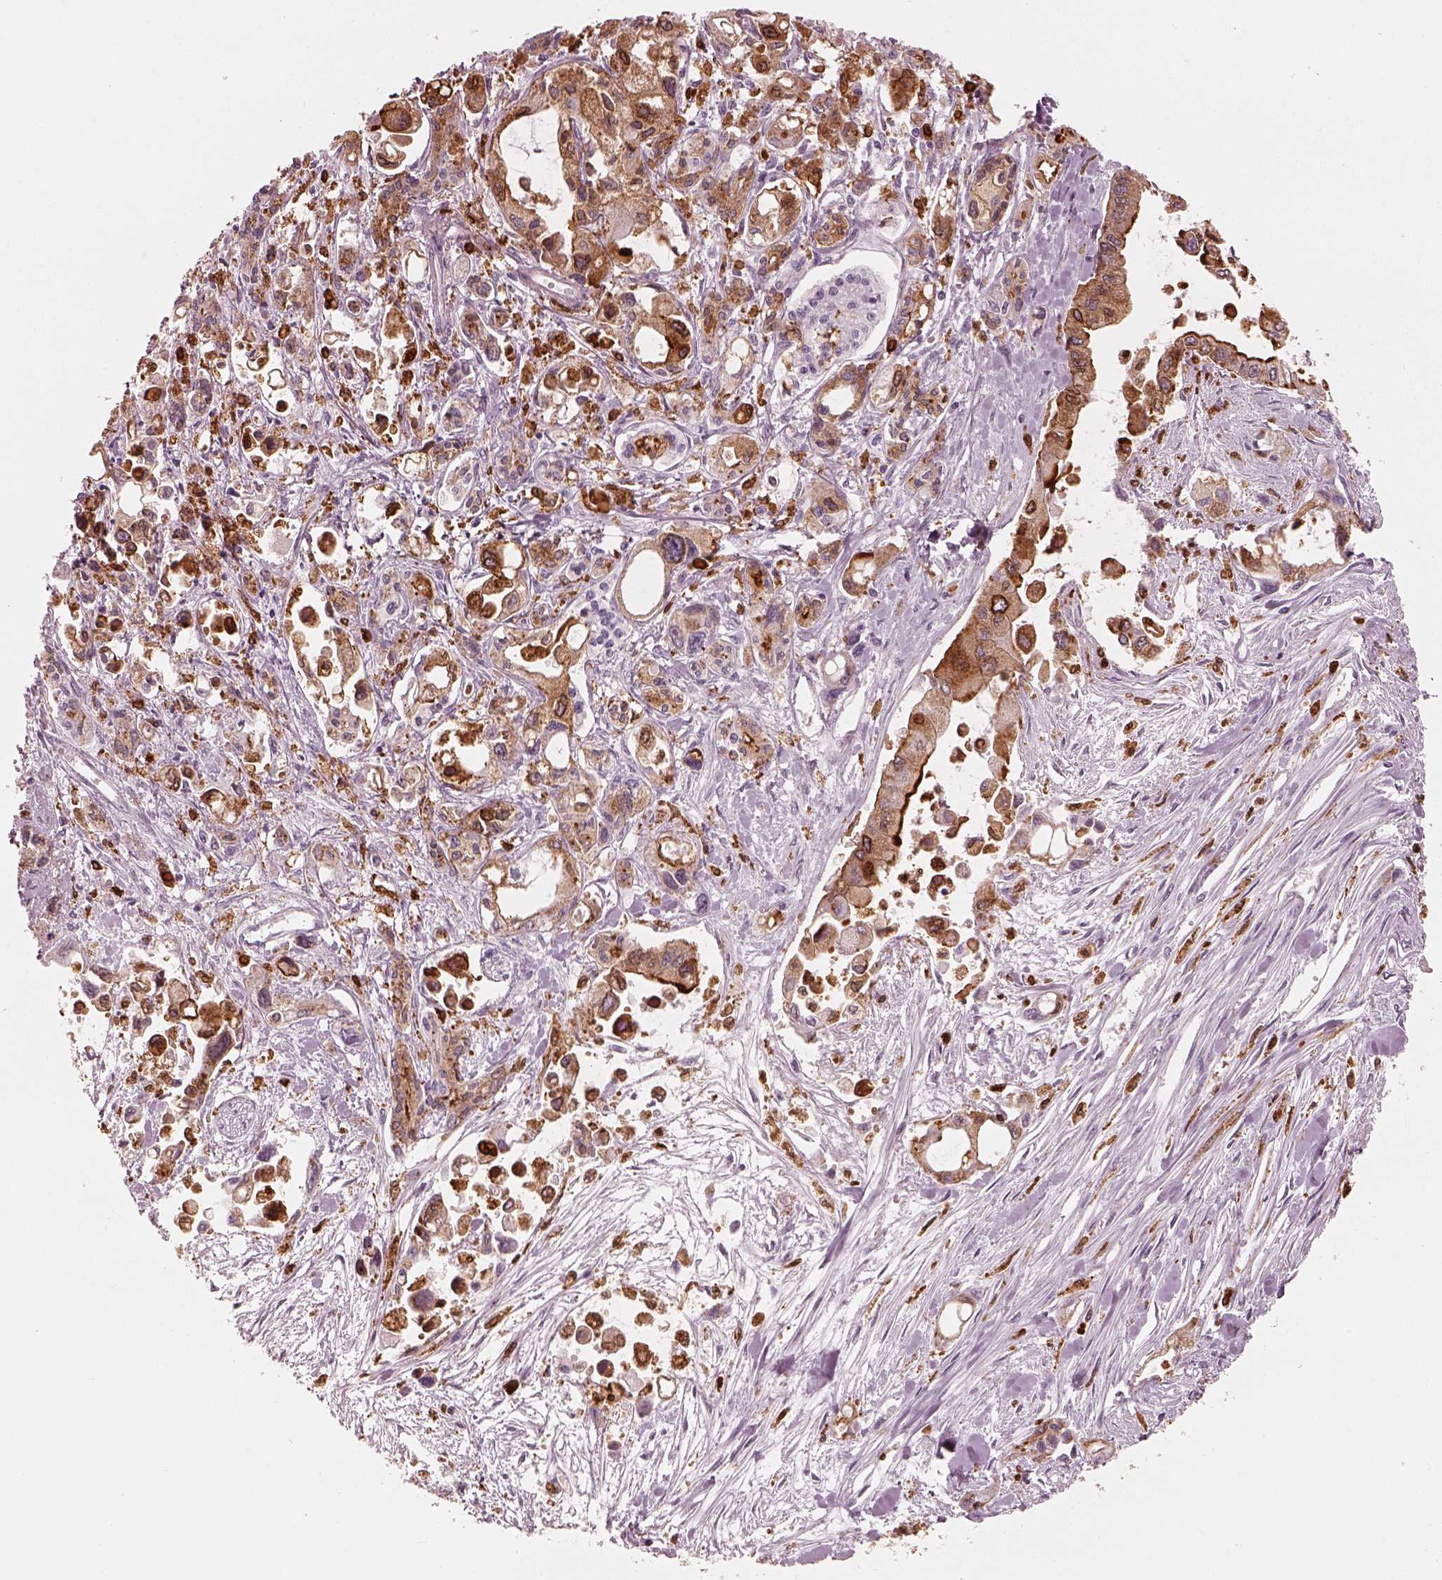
{"staining": {"intensity": "moderate", "quantity": "25%-75%", "location": "cytoplasmic/membranous,nuclear"}, "tissue": "pancreatic cancer", "cell_type": "Tumor cells", "image_type": "cancer", "snomed": [{"axis": "morphology", "description": "Adenocarcinoma, NOS"}, {"axis": "topography", "description": "Pancreas"}], "caption": "Pancreatic cancer (adenocarcinoma) stained with immunohistochemistry exhibits moderate cytoplasmic/membranous and nuclear staining in about 25%-75% of tumor cells.", "gene": "ALOX5", "patient": {"sex": "female", "age": 61}}